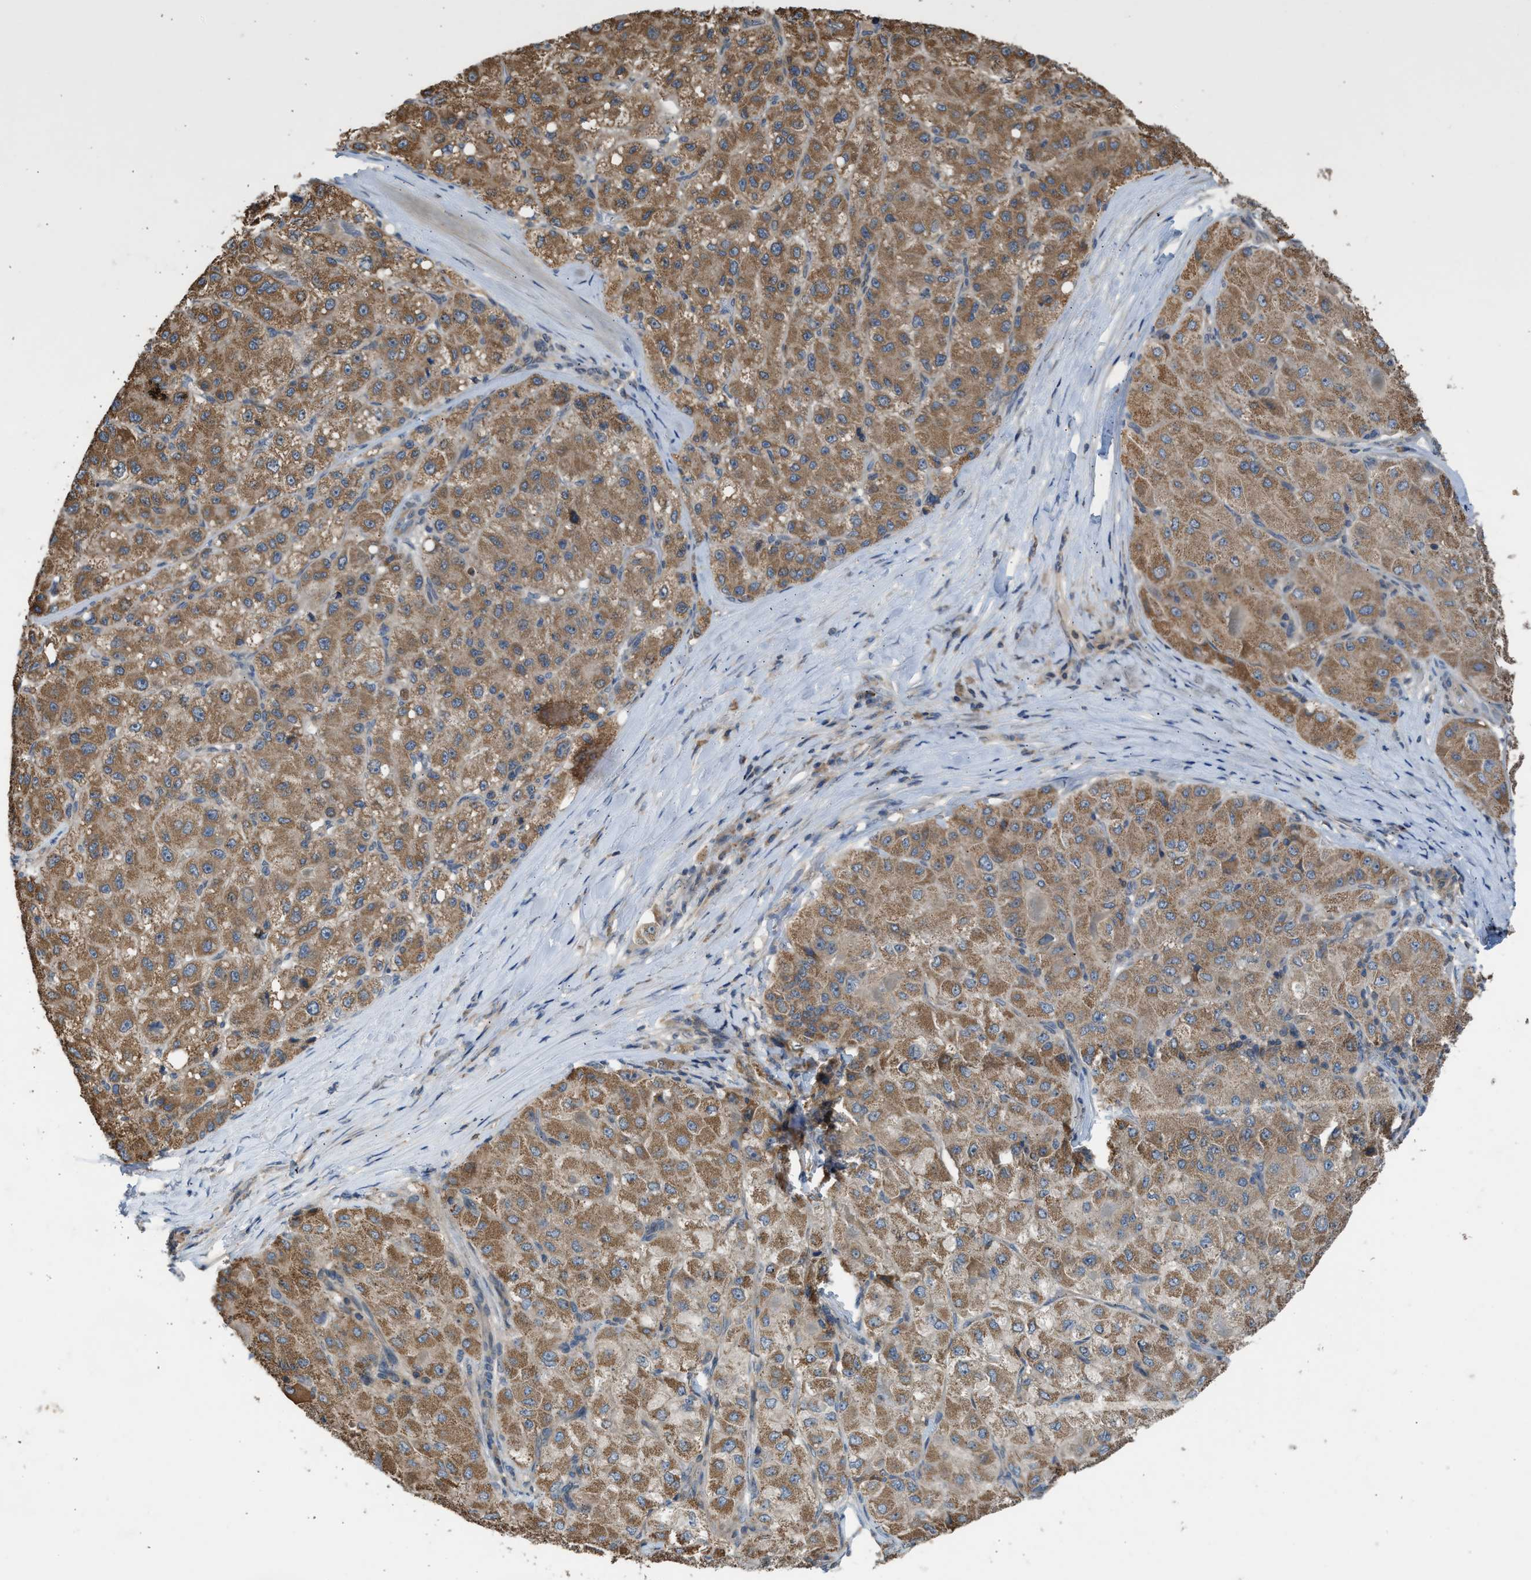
{"staining": {"intensity": "moderate", "quantity": ">75%", "location": "cytoplasmic/membranous"}, "tissue": "liver cancer", "cell_type": "Tumor cells", "image_type": "cancer", "snomed": [{"axis": "morphology", "description": "Carcinoma, Hepatocellular, NOS"}, {"axis": "topography", "description": "Liver"}], "caption": "Immunohistochemistry (IHC) of human liver hepatocellular carcinoma demonstrates medium levels of moderate cytoplasmic/membranous staining in about >75% of tumor cells. The protein is stained brown, and the nuclei are stained in blue (DAB IHC with brightfield microscopy, high magnification).", "gene": "CYP1A1", "patient": {"sex": "male", "age": 80}}